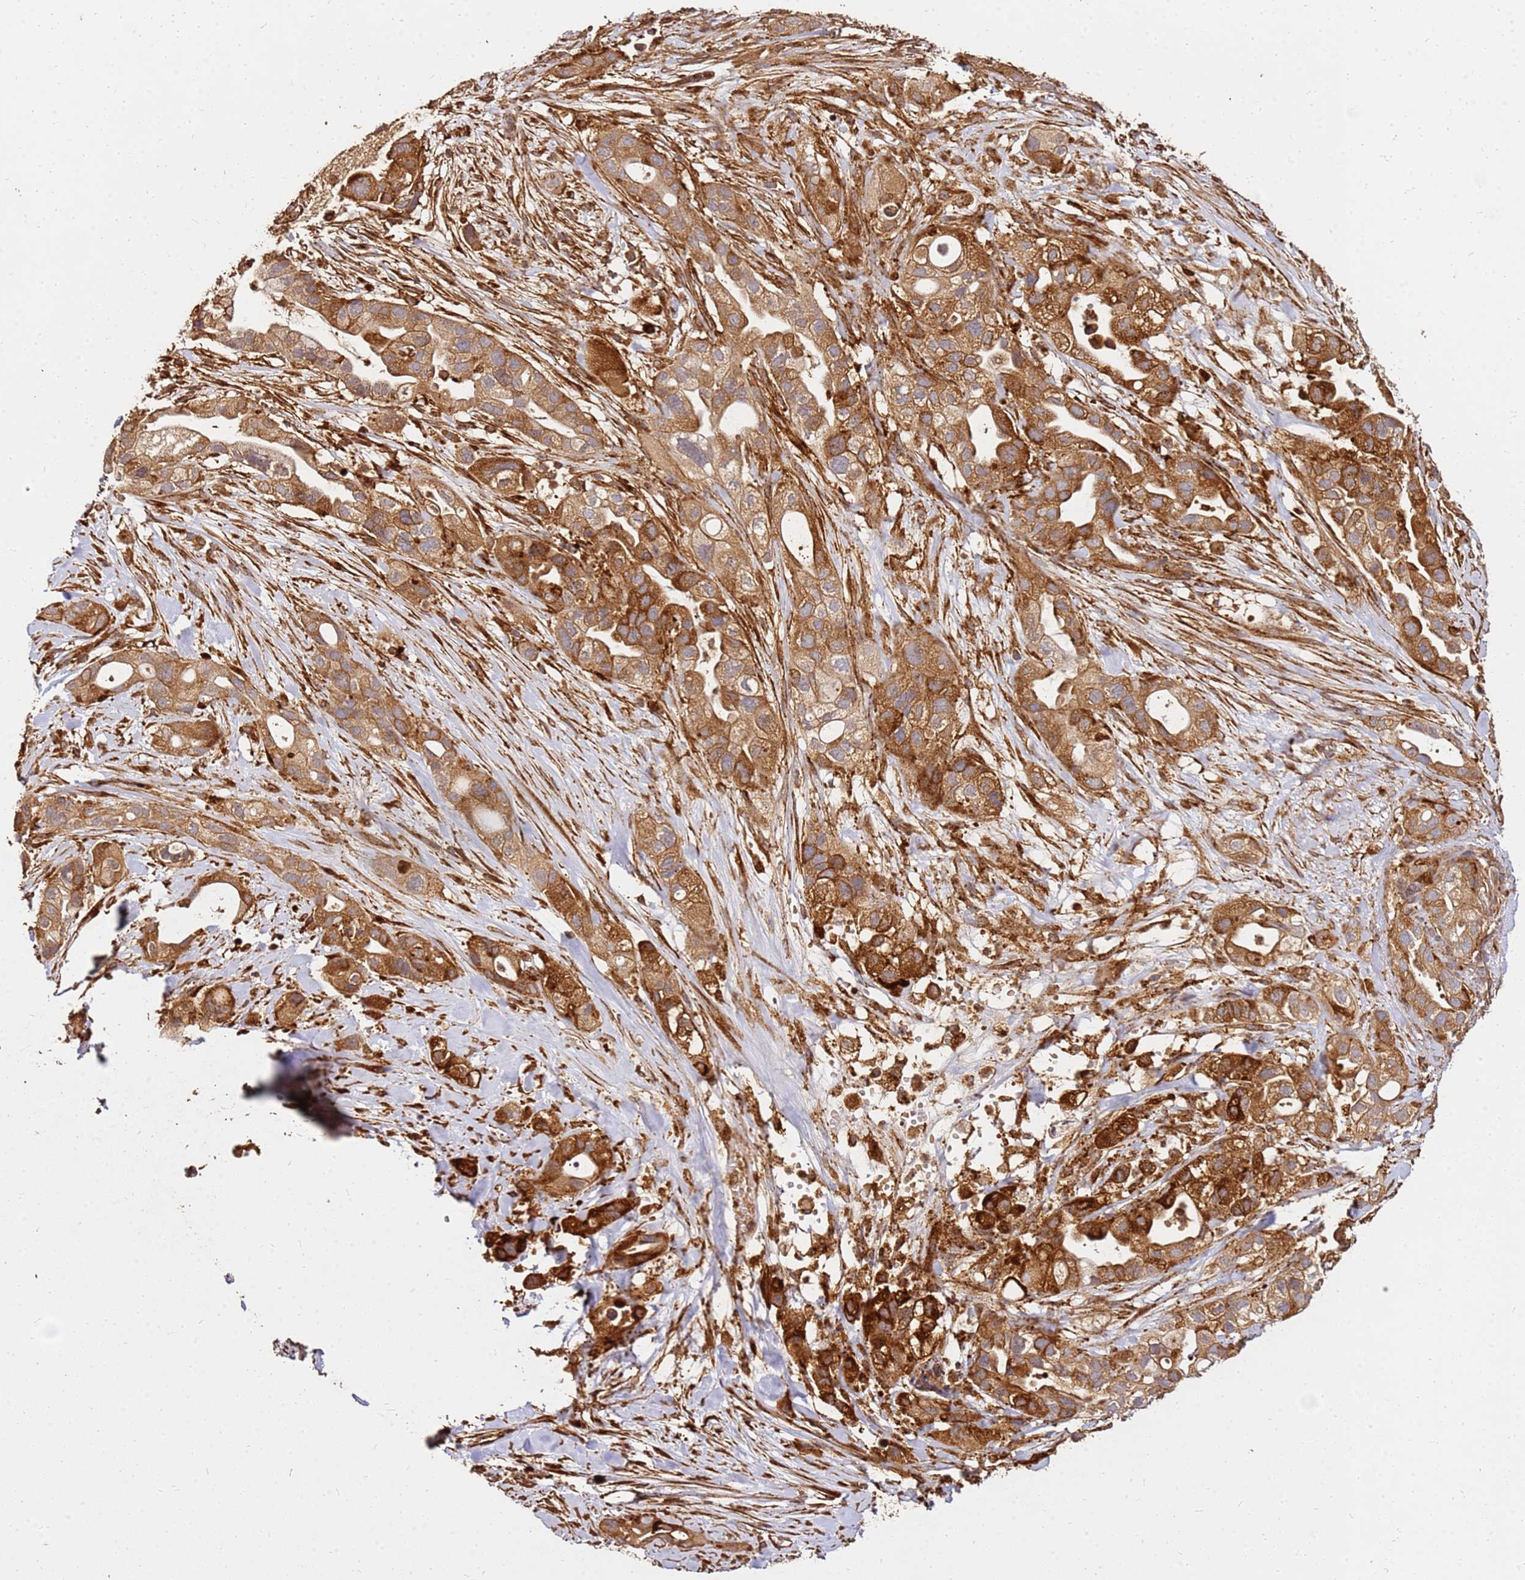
{"staining": {"intensity": "strong", "quantity": ">75%", "location": "cytoplasmic/membranous"}, "tissue": "pancreatic cancer", "cell_type": "Tumor cells", "image_type": "cancer", "snomed": [{"axis": "morphology", "description": "Adenocarcinoma, NOS"}, {"axis": "topography", "description": "Pancreas"}], "caption": "IHC staining of pancreatic cancer, which reveals high levels of strong cytoplasmic/membranous expression in approximately >75% of tumor cells indicating strong cytoplasmic/membranous protein staining. The staining was performed using DAB (3,3'-diaminobenzidine) (brown) for protein detection and nuclei were counterstained in hematoxylin (blue).", "gene": "DVL3", "patient": {"sex": "male", "age": 44}}